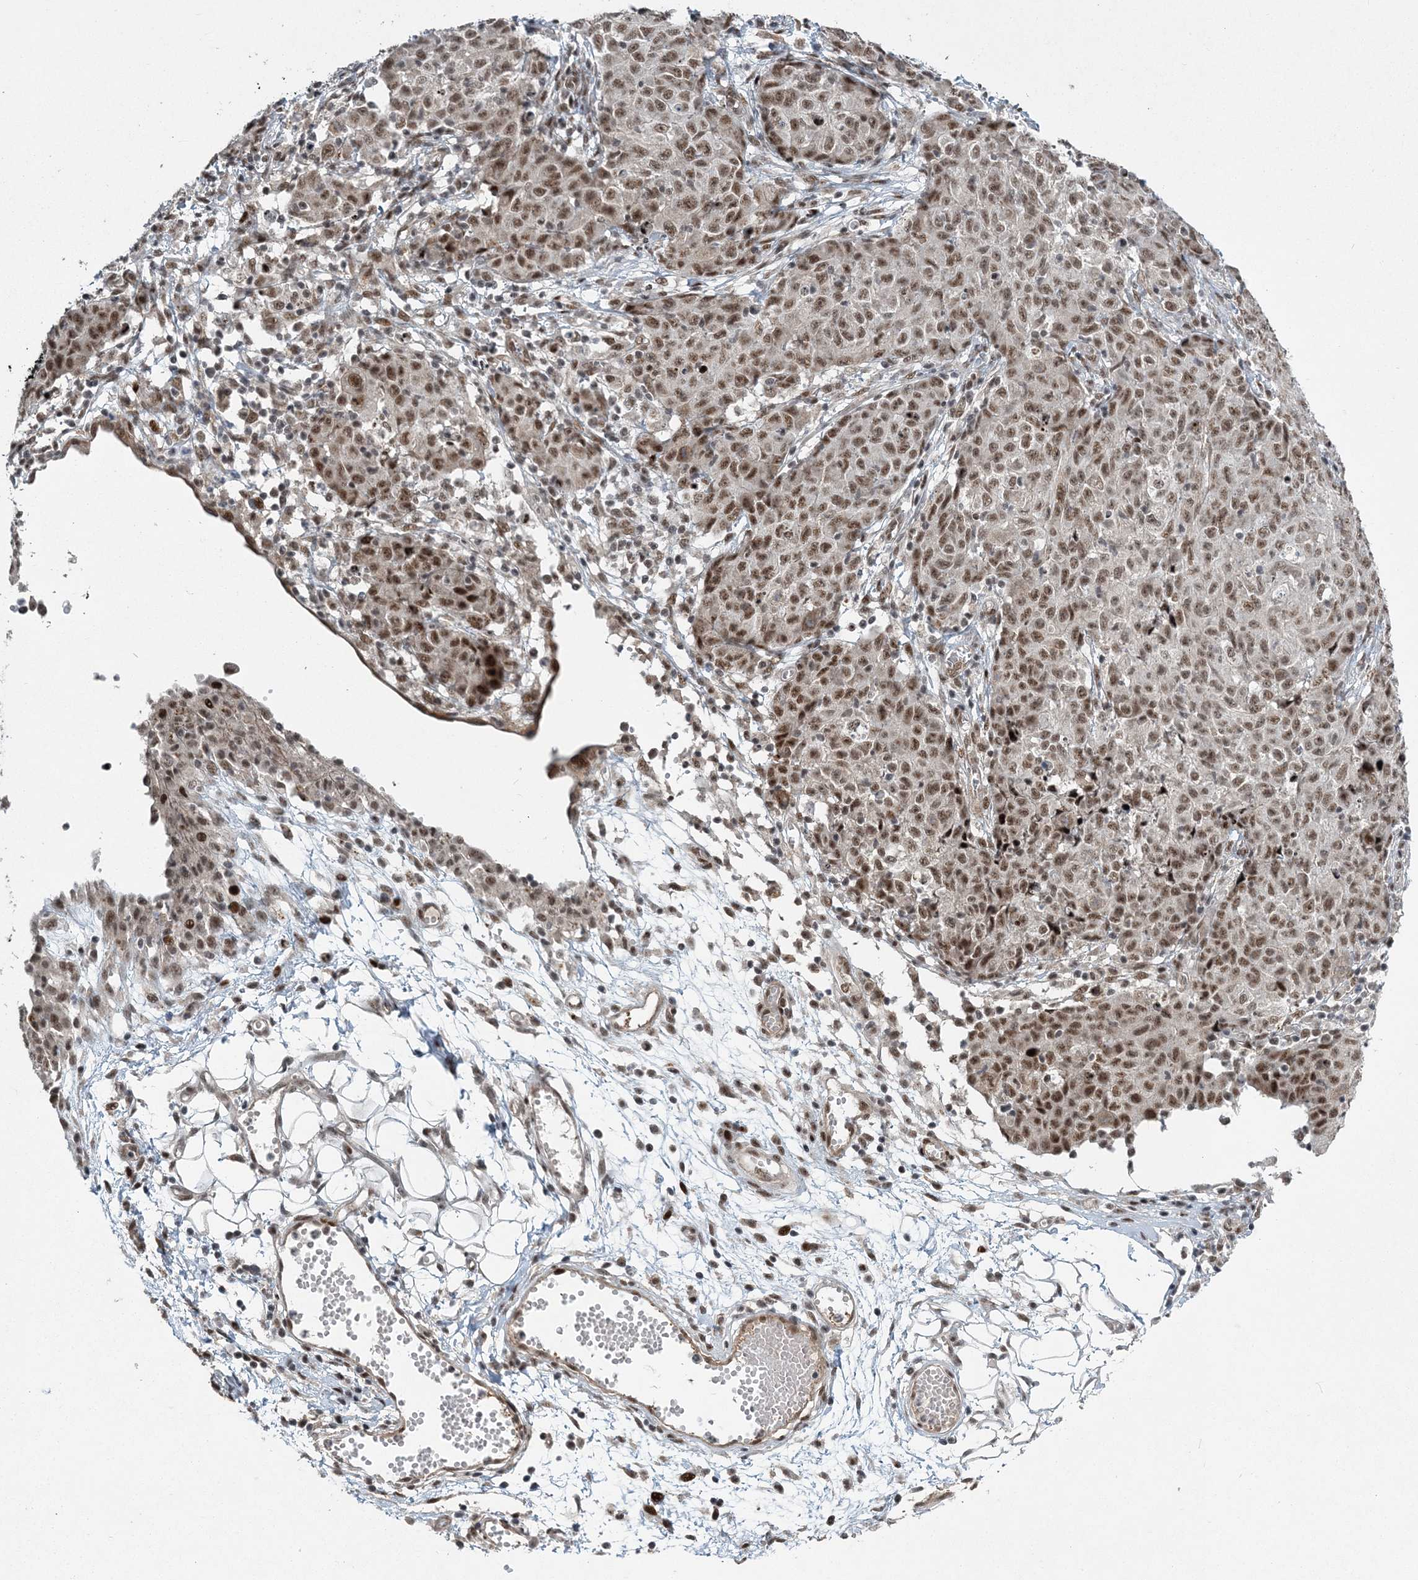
{"staining": {"intensity": "moderate", "quantity": ">75%", "location": "nuclear"}, "tissue": "ovarian cancer", "cell_type": "Tumor cells", "image_type": "cancer", "snomed": [{"axis": "morphology", "description": "Carcinoma, endometroid"}, {"axis": "topography", "description": "Ovary"}], "caption": "Ovarian cancer stained for a protein reveals moderate nuclear positivity in tumor cells.", "gene": "CWC22", "patient": {"sex": "female", "age": 42}}